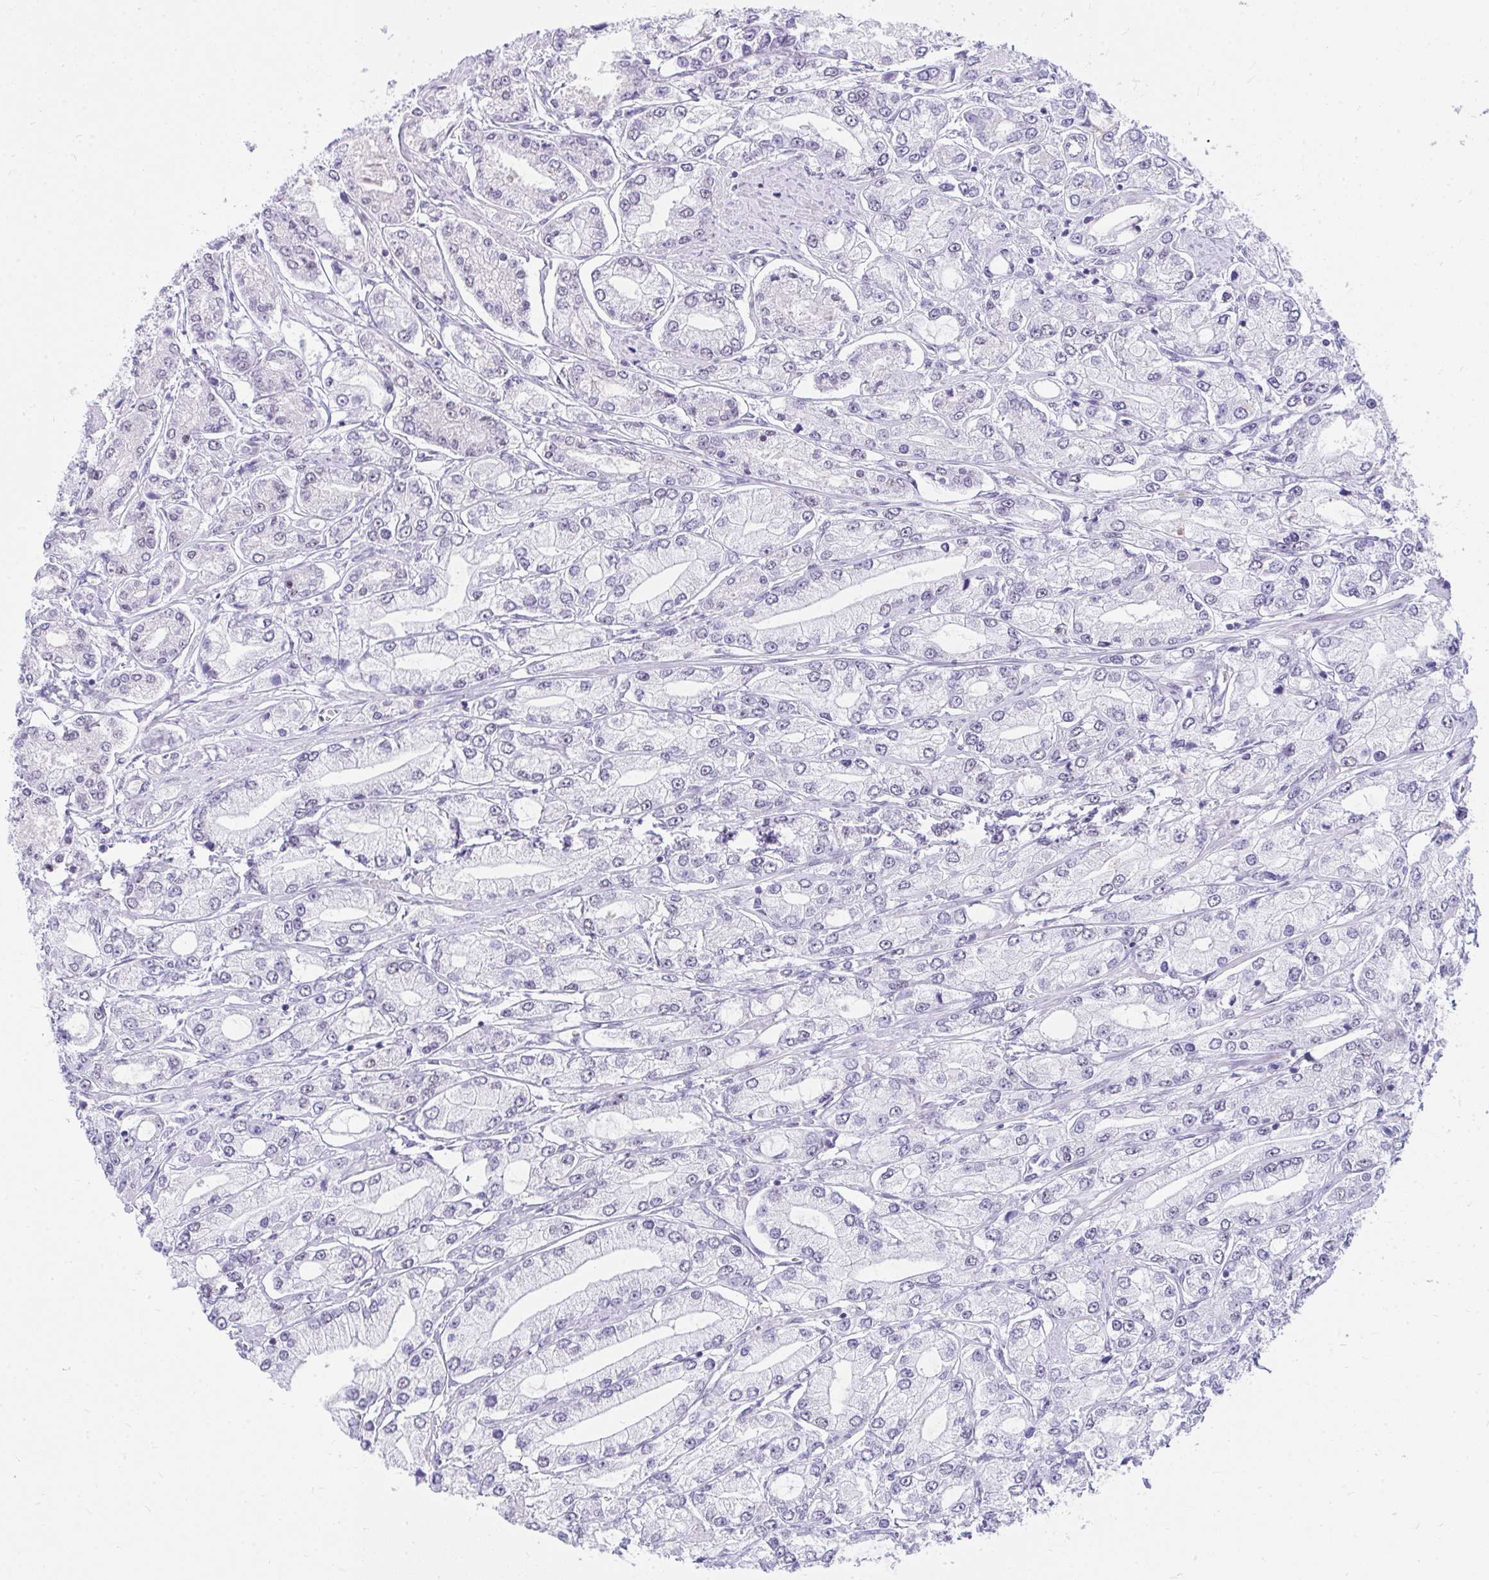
{"staining": {"intensity": "negative", "quantity": "none", "location": "none"}, "tissue": "prostate cancer", "cell_type": "Tumor cells", "image_type": "cancer", "snomed": [{"axis": "morphology", "description": "Adenocarcinoma, High grade"}, {"axis": "topography", "description": "Prostate"}], "caption": "Immunohistochemistry histopathology image of neoplastic tissue: human prostate high-grade adenocarcinoma stained with DAB reveals no significant protein expression in tumor cells.", "gene": "OR5F1", "patient": {"sex": "male", "age": 66}}